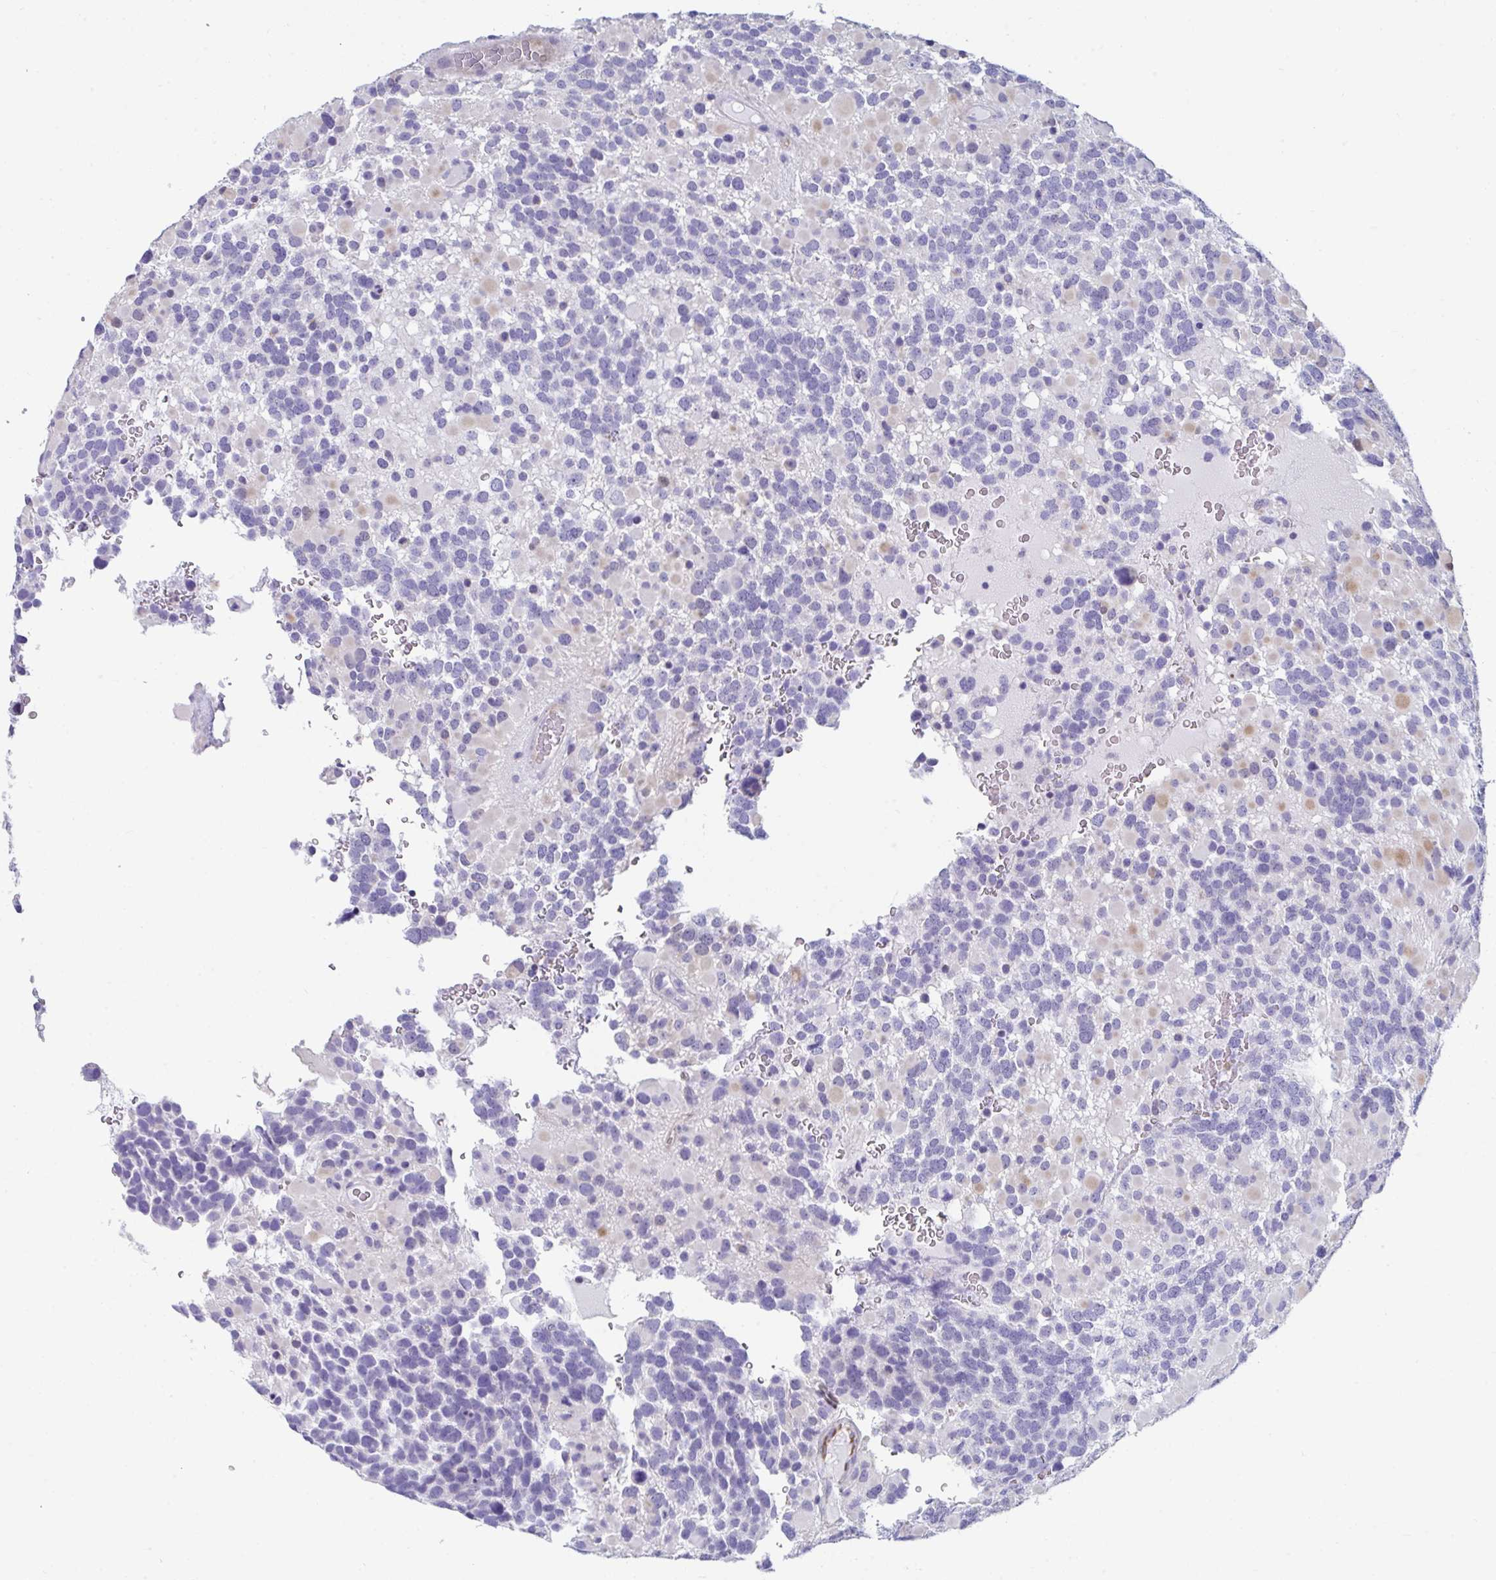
{"staining": {"intensity": "negative", "quantity": "none", "location": "none"}, "tissue": "glioma", "cell_type": "Tumor cells", "image_type": "cancer", "snomed": [{"axis": "morphology", "description": "Glioma, malignant, High grade"}, {"axis": "topography", "description": "Brain"}], "caption": "This histopathology image is of malignant glioma (high-grade) stained with immunohistochemistry (IHC) to label a protein in brown with the nuclei are counter-stained blue. There is no expression in tumor cells.", "gene": "MGAM2", "patient": {"sex": "female", "age": 40}}